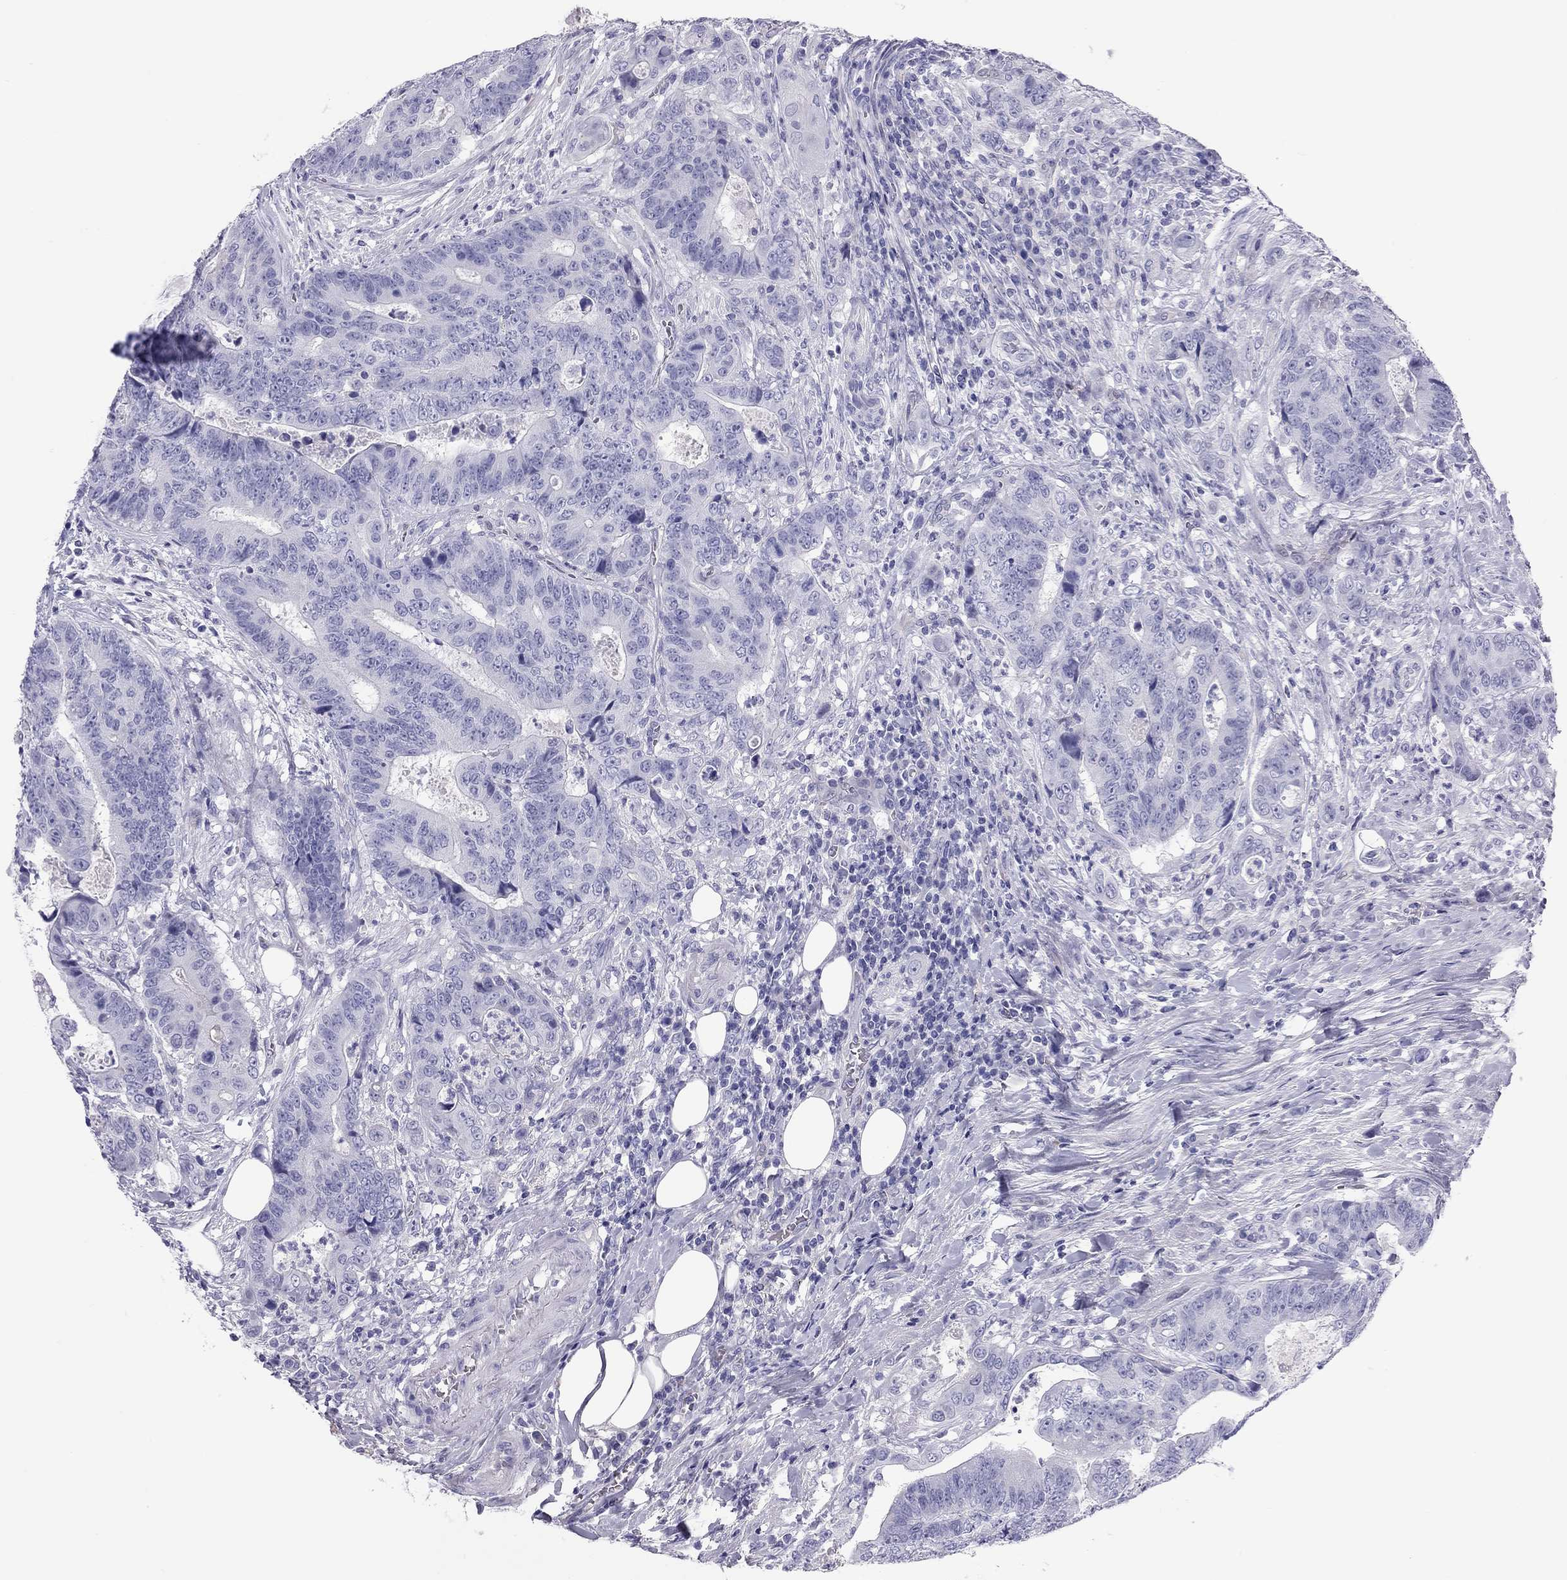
{"staining": {"intensity": "negative", "quantity": "none", "location": "none"}, "tissue": "colorectal cancer", "cell_type": "Tumor cells", "image_type": "cancer", "snomed": [{"axis": "morphology", "description": "Adenocarcinoma, NOS"}, {"axis": "topography", "description": "Colon"}], "caption": "A high-resolution image shows IHC staining of adenocarcinoma (colorectal), which shows no significant staining in tumor cells.", "gene": "FSCN3", "patient": {"sex": "female", "age": 48}}